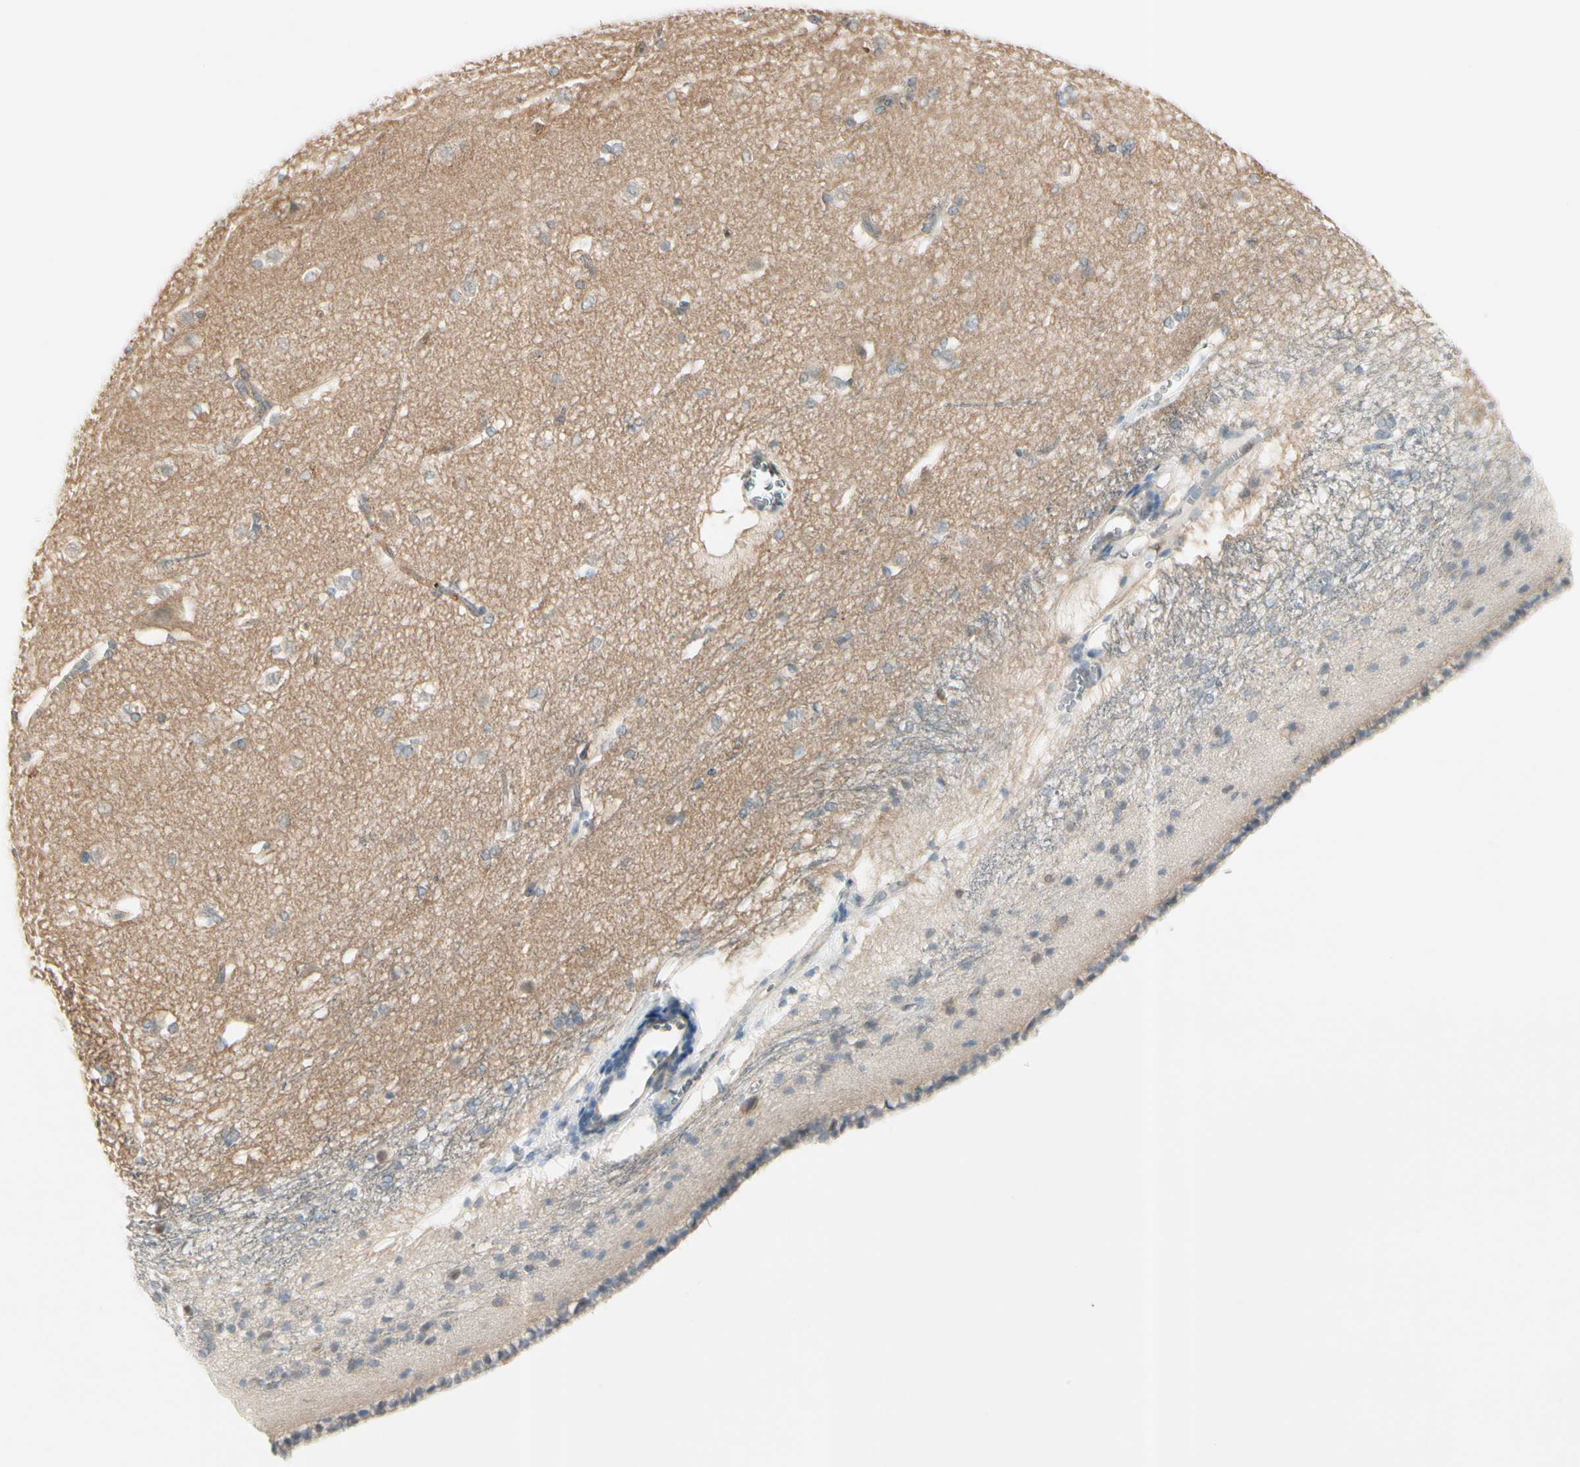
{"staining": {"intensity": "negative", "quantity": "none", "location": "none"}, "tissue": "caudate", "cell_type": "Glial cells", "image_type": "normal", "snomed": [{"axis": "morphology", "description": "Normal tissue, NOS"}, {"axis": "topography", "description": "Lateral ventricle wall"}], "caption": "This is an immunohistochemistry photomicrograph of benign caudate. There is no positivity in glial cells.", "gene": "CYP2E1", "patient": {"sex": "female", "age": 19}}